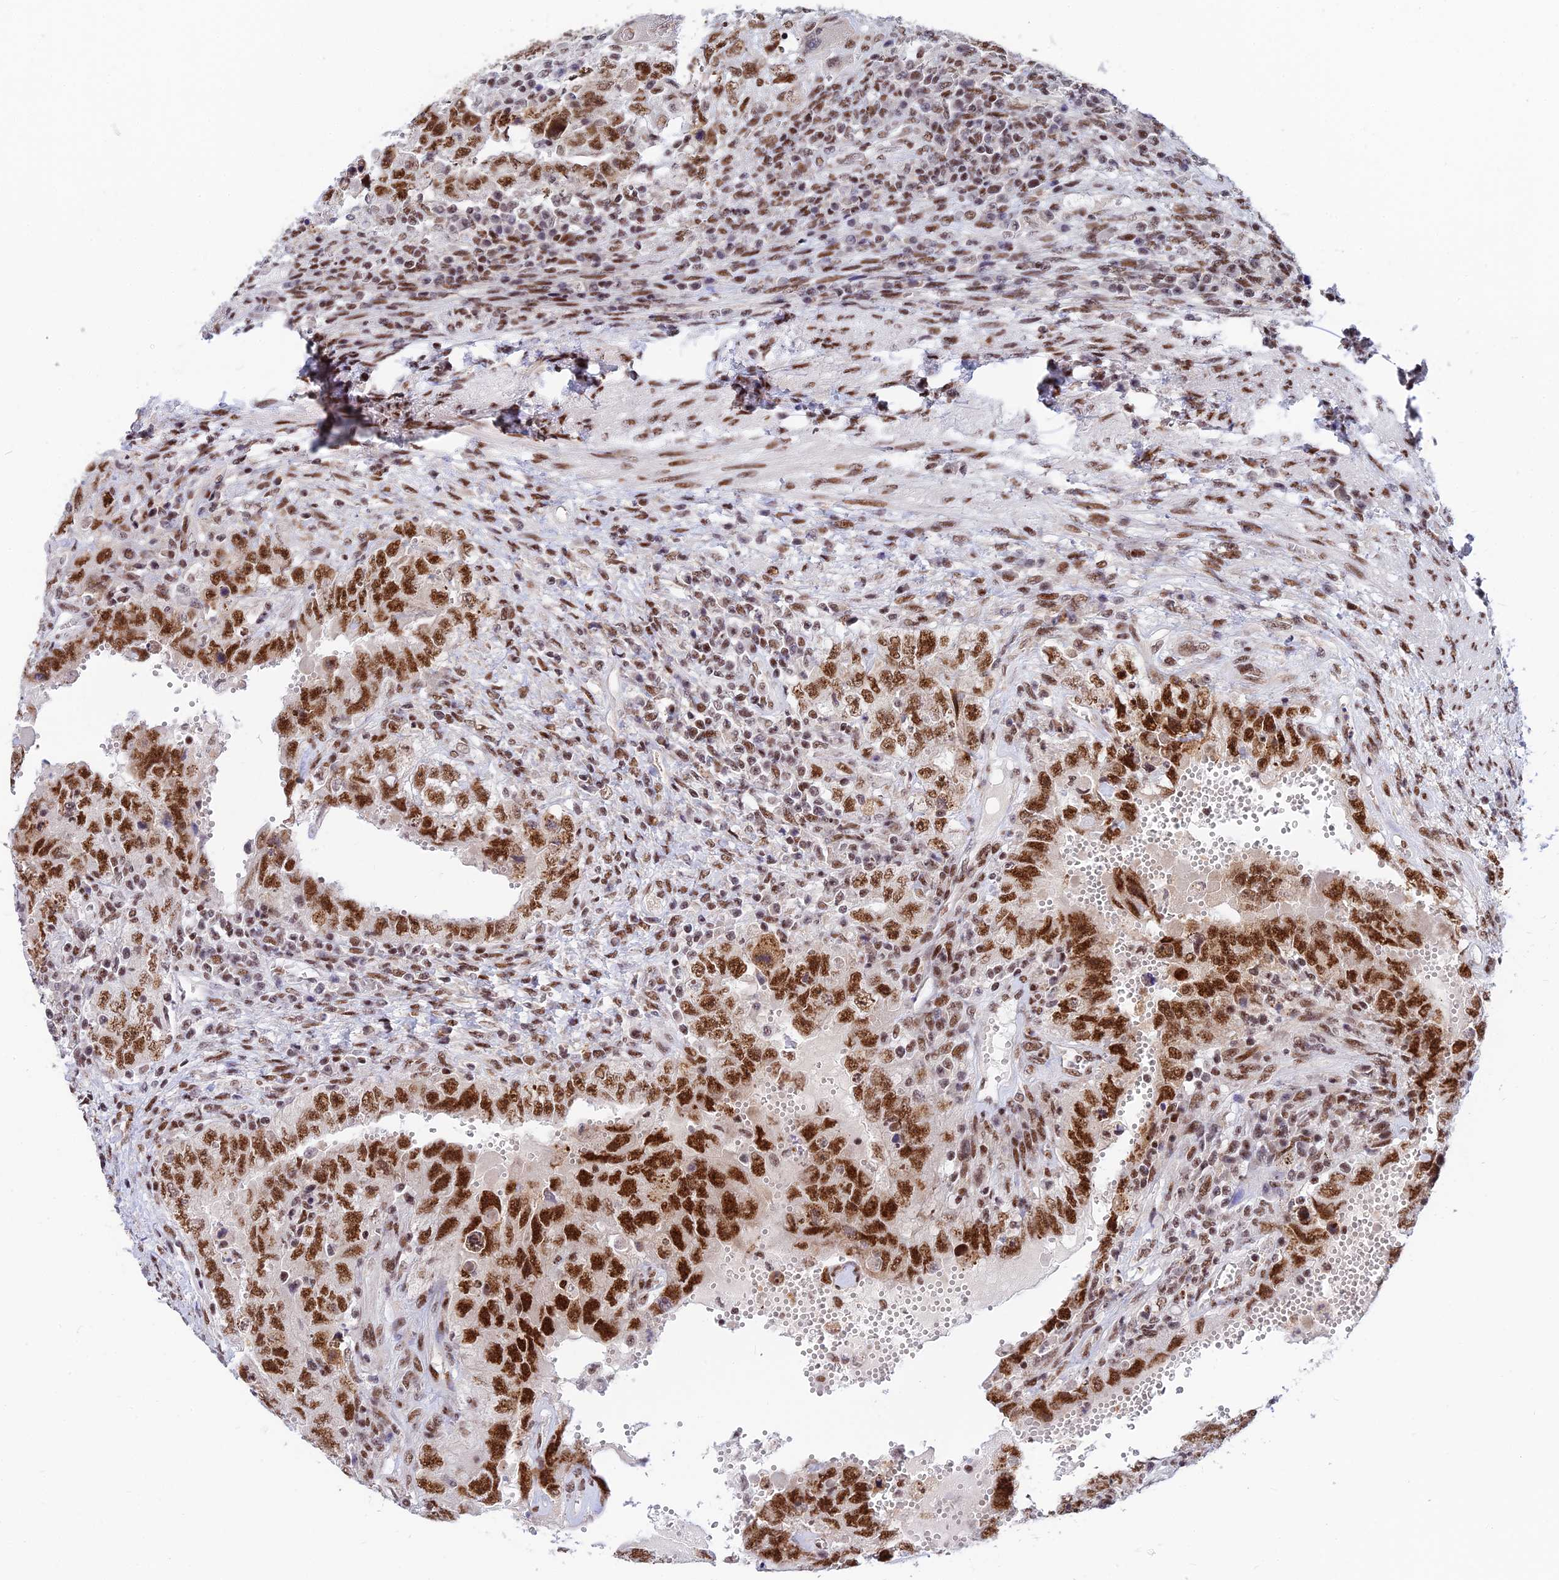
{"staining": {"intensity": "strong", "quantity": ">75%", "location": "nuclear"}, "tissue": "testis cancer", "cell_type": "Tumor cells", "image_type": "cancer", "snomed": [{"axis": "morphology", "description": "Carcinoma, Embryonal, NOS"}, {"axis": "topography", "description": "Testis"}], "caption": "The image exhibits immunohistochemical staining of embryonal carcinoma (testis). There is strong nuclear positivity is identified in about >75% of tumor cells.", "gene": "USP22", "patient": {"sex": "male", "age": 26}}